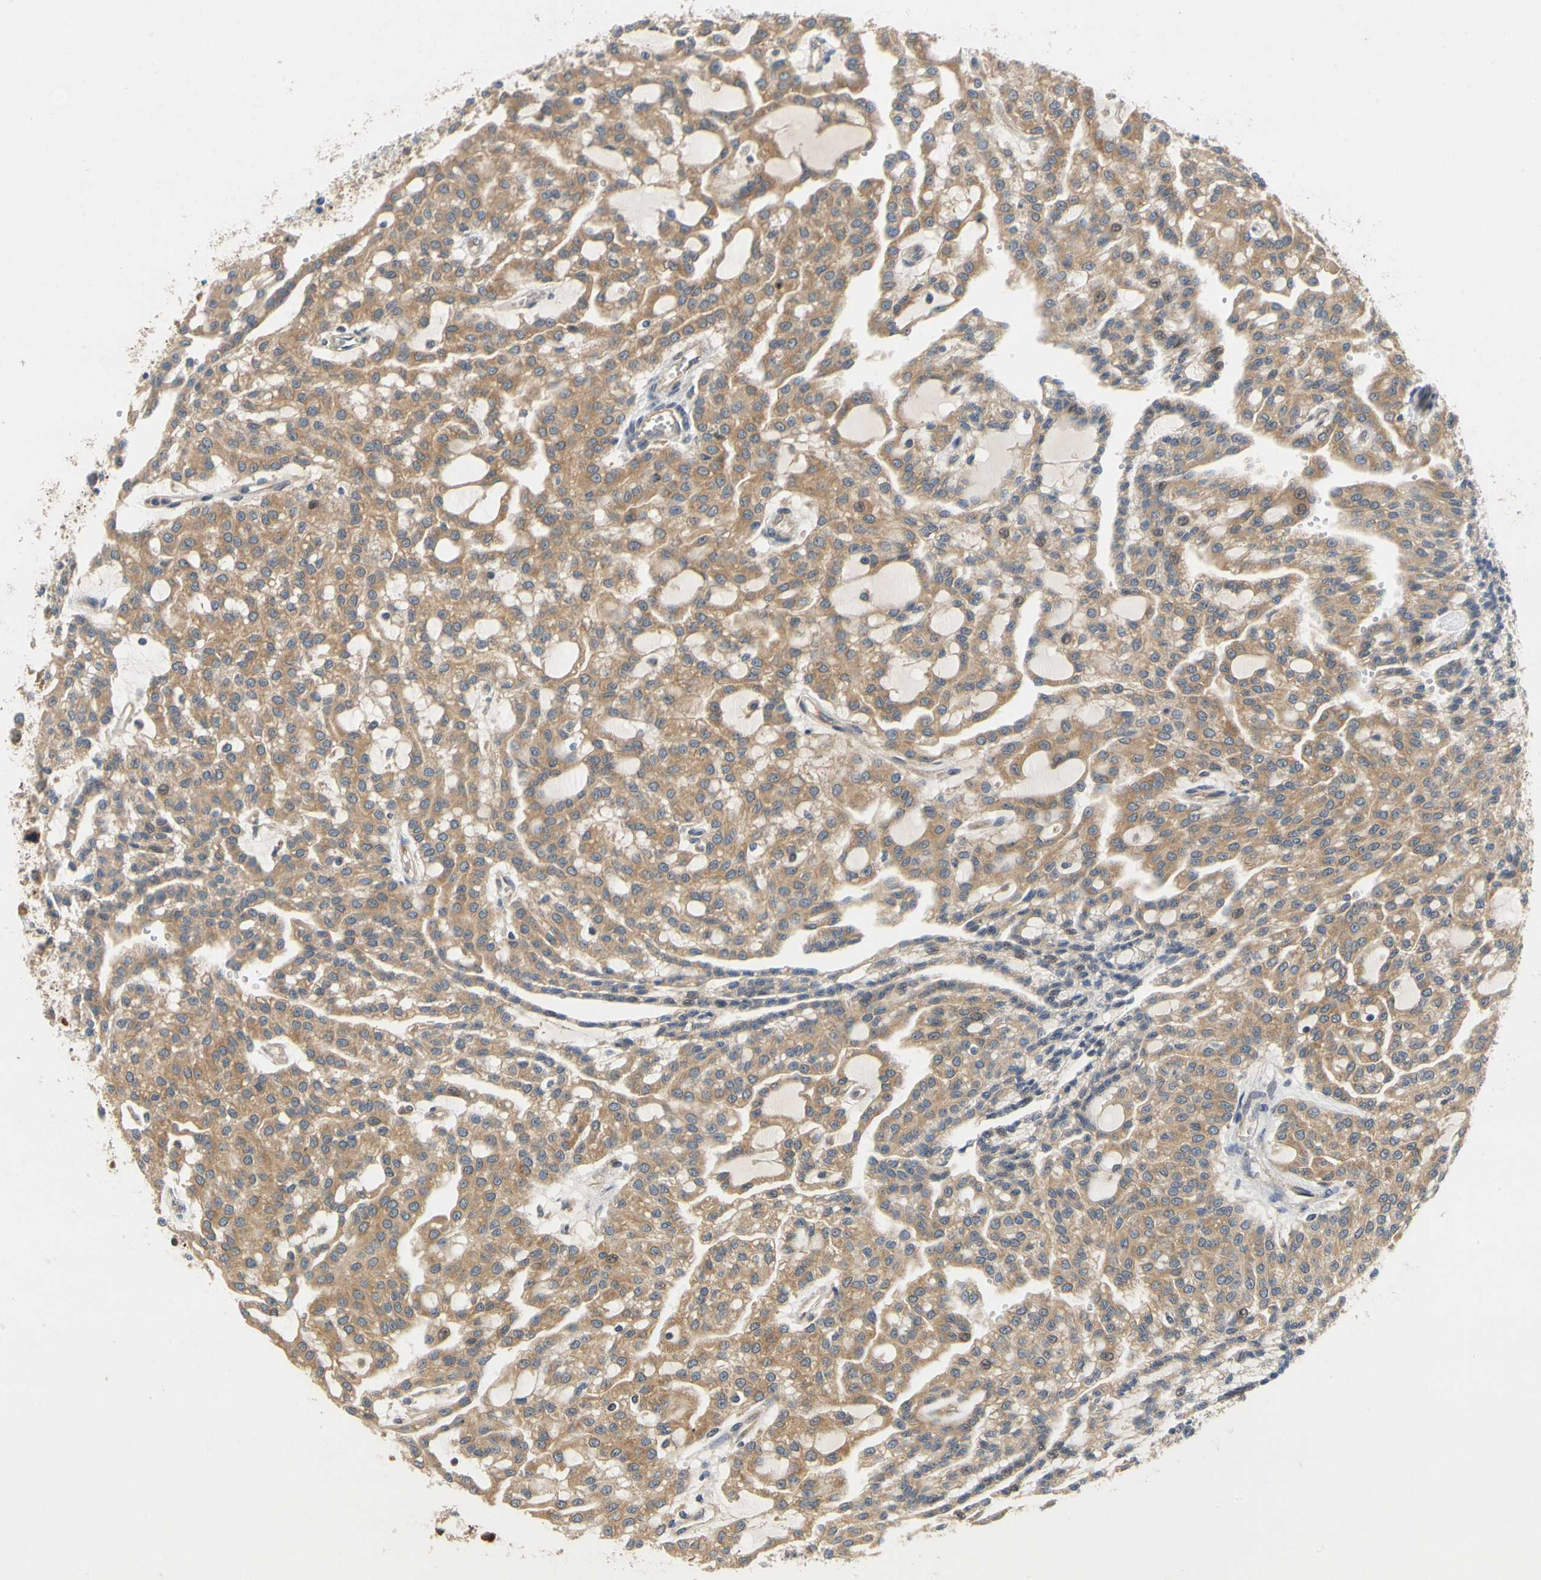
{"staining": {"intensity": "moderate", "quantity": ">75%", "location": "cytoplasmic/membranous"}, "tissue": "renal cancer", "cell_type": "Tumor cells", "image_type": "cancer", "snomed": [{"axis": "morphology", "description": "Adenocarcinoma, NOS"}, {"axis": "topography", "description": "Kidney"}], "caption": "Renal adenocarcinoma stained for a protein demonstrates moderate cytoplasmic/membranous positivity in tumor cells.", "gene": "TDRP", "patient": {"sex": "male", "age": 63}}